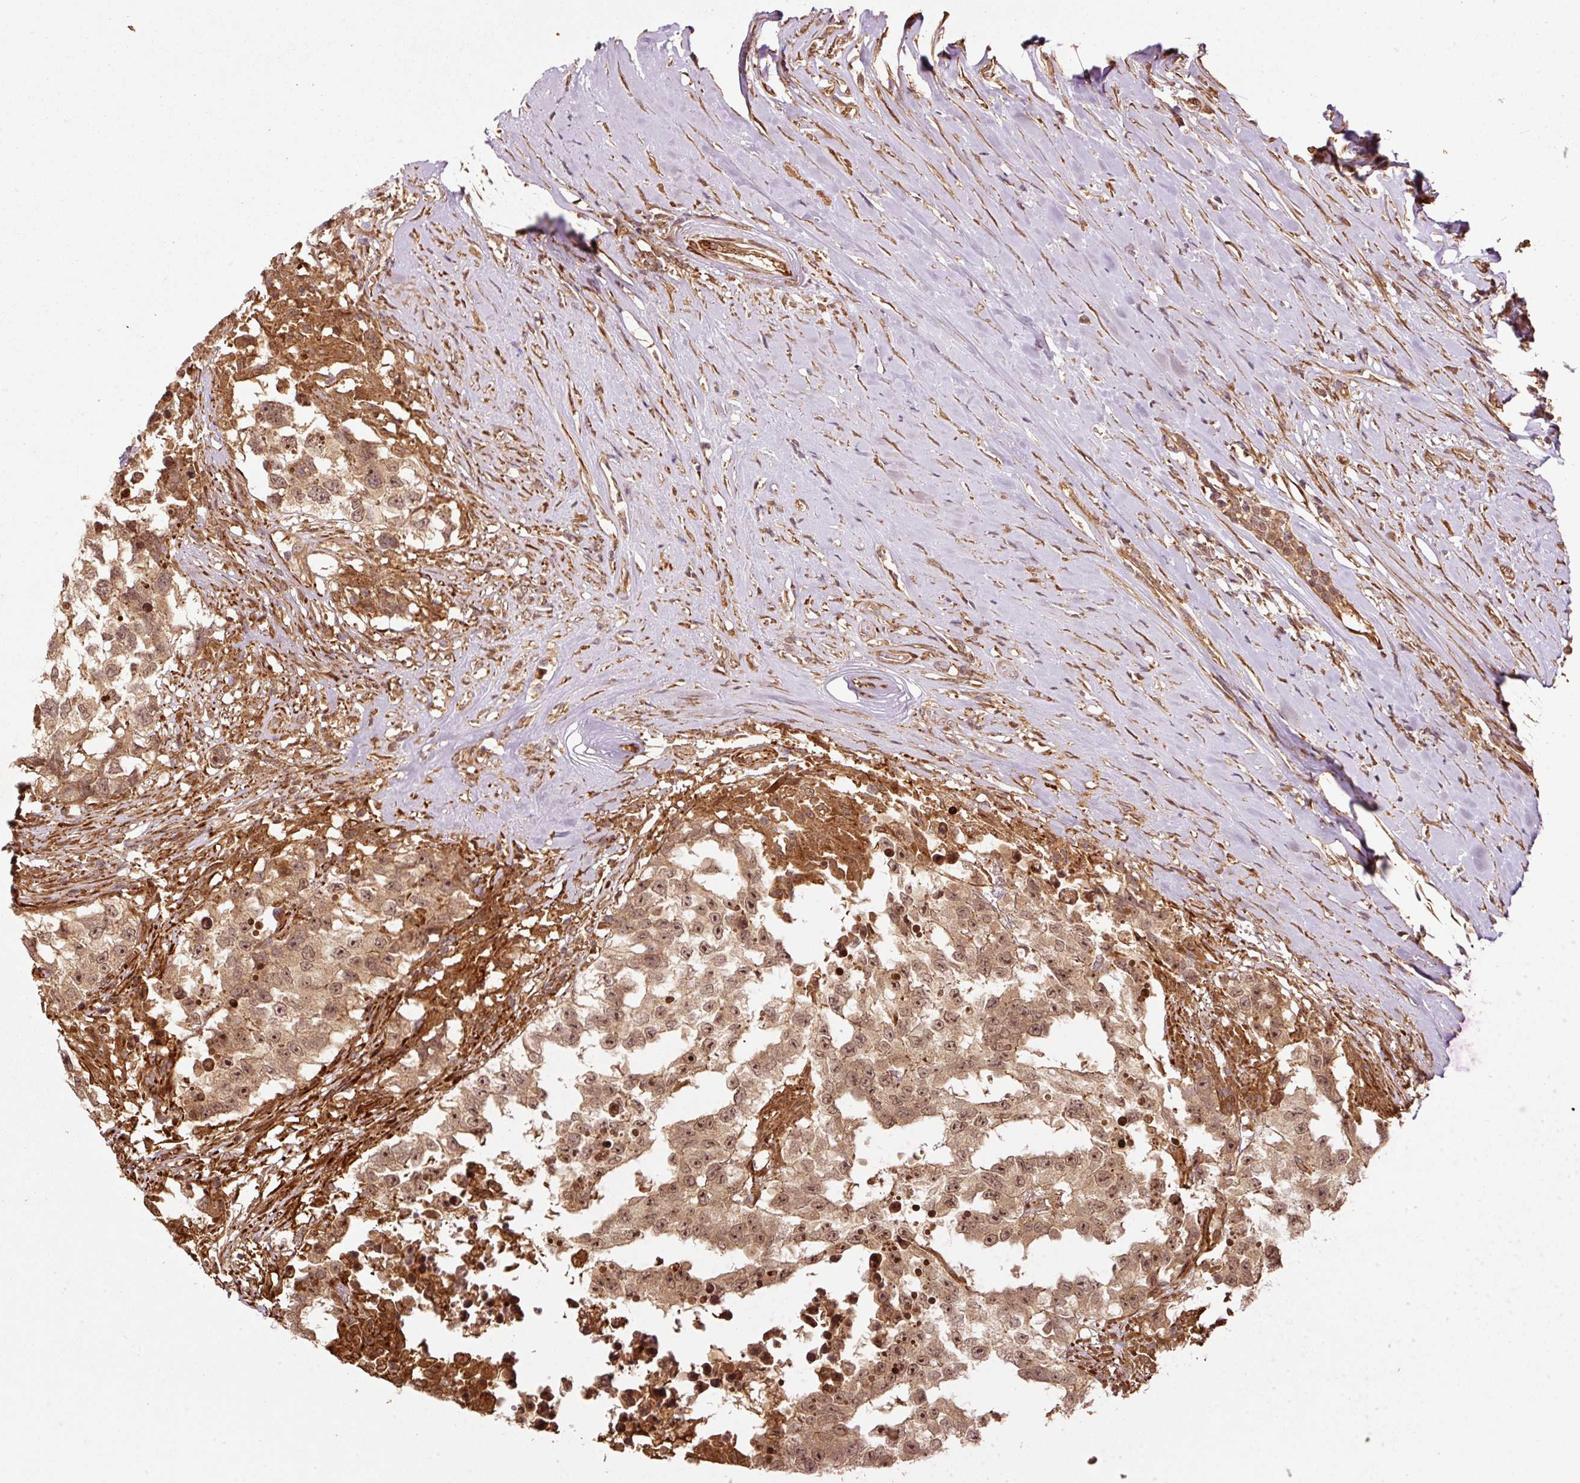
{"staining": {"intensity": "moderate", "quantity": ">75%", "location": "cytoplasmic/membranous,nuclear"}, "tissue": "testis cancer", "cell_type": "Tumor cells", "image_type": "cancer", "snomed": [{"axis": "morphology", "description": "Carcinoma, Embryonal, NOS"}, {"axis": "topography", "description": "Testis"}], "caption": "A brown stain shows moderate cytoplasmic/membranous and nuclear expression of a protein in testis cancer (embryonal carcinoma) tumor cells.", "gene": "OXER1", "patient": {"sex": "male", "age": 83}}